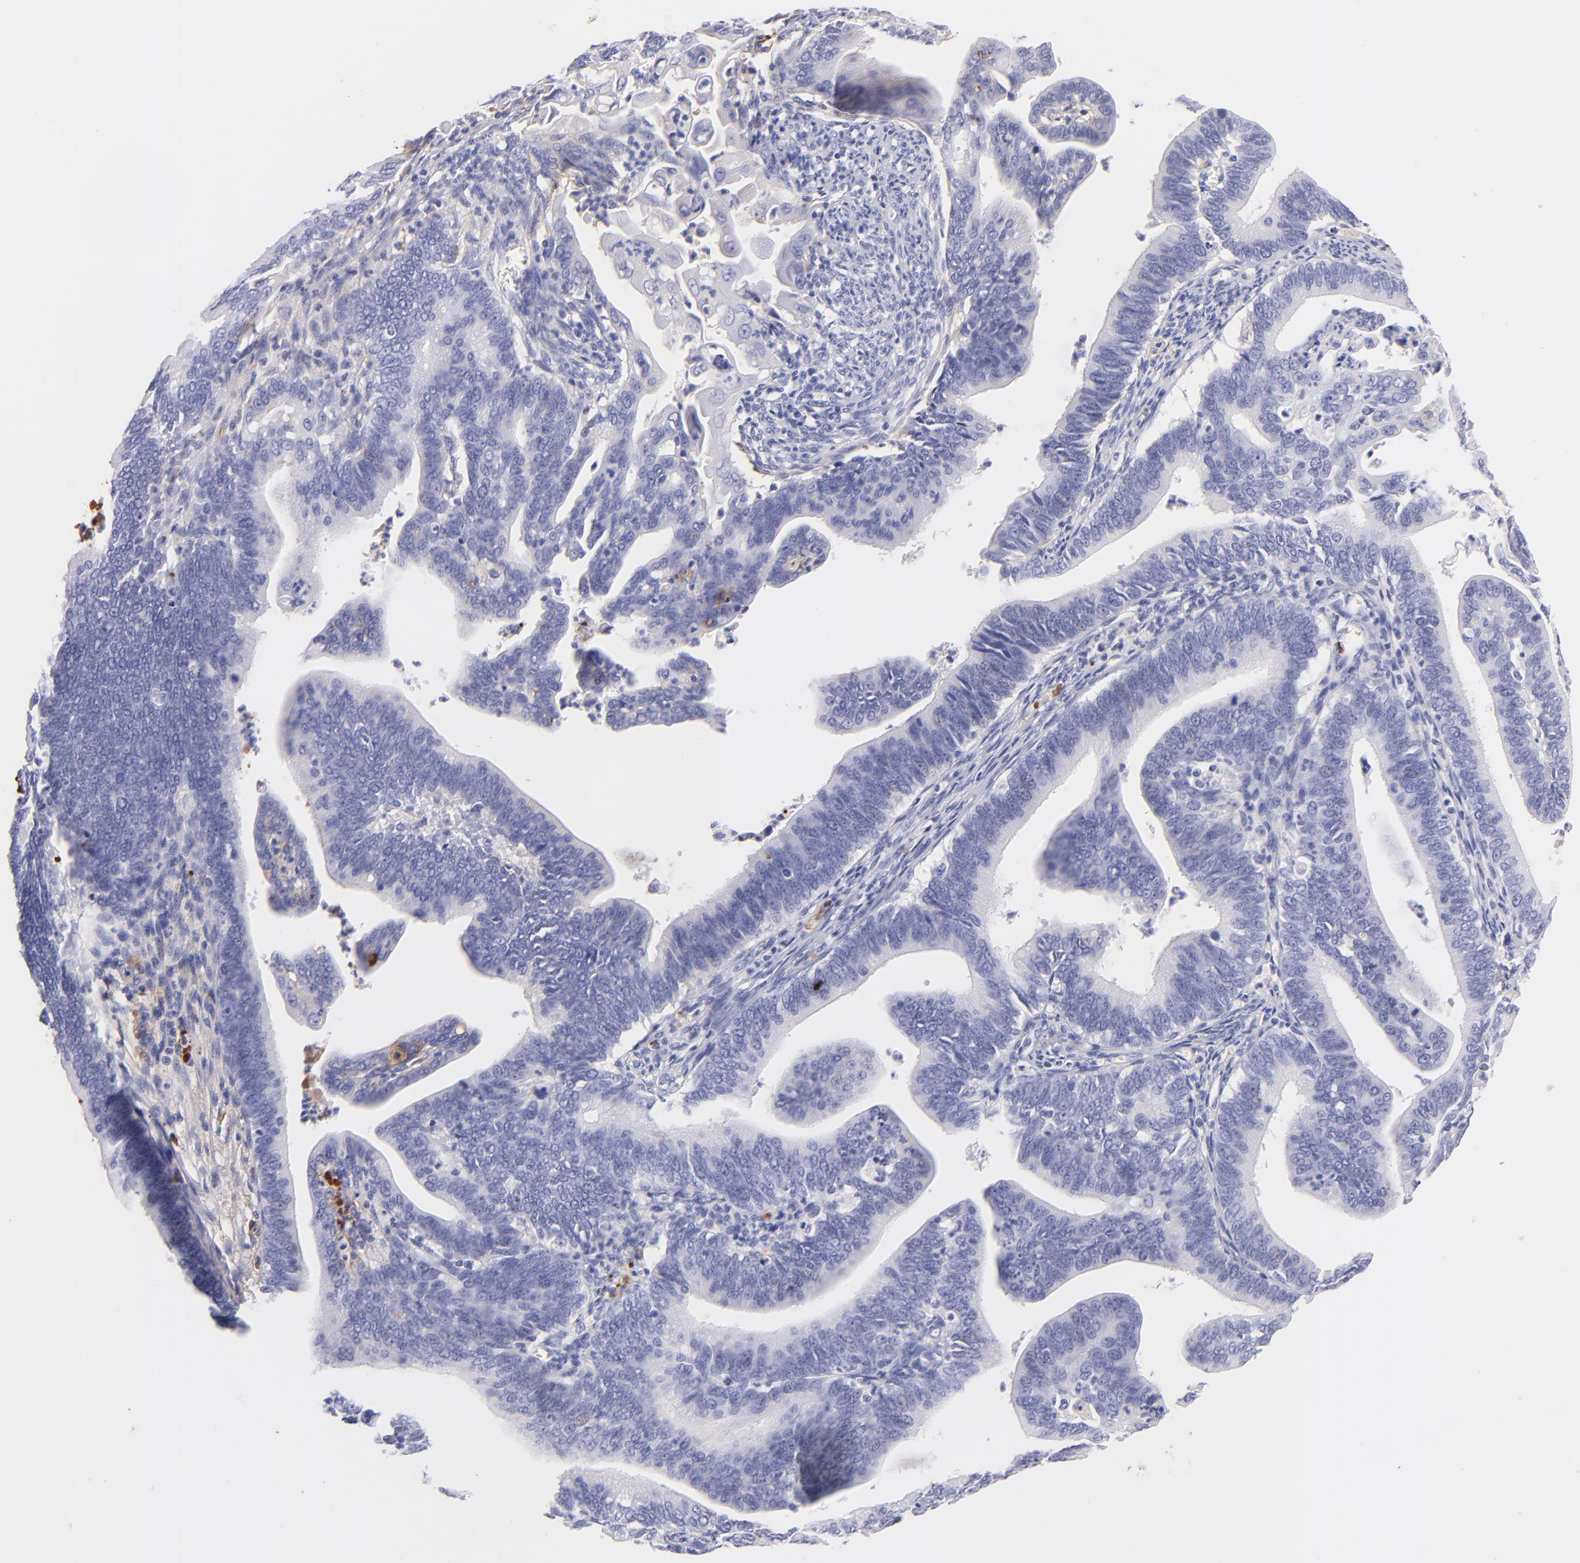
{"staining": {"intensity": "negative", "quantity": "none", "location": "none"}, "tissue": "cervical cancer", "cell_type": "Tumor cells", "image_type": "cancer", "snomed": [{"axis": "morphology", "description": "Adenocarcinoma, NOS"}, {"axis": "topography", "description": "Cervix"}], "caption": "IHC micrograph of human adenocarcinoma (cervical) stained for a protein (brown), which displays no expression in tumor cells. (Immunohistochemistry (ihc), brightfield microscopy, high magnification).", "gene": "FGB", "patient": {"sex": "female", "age": 47}}